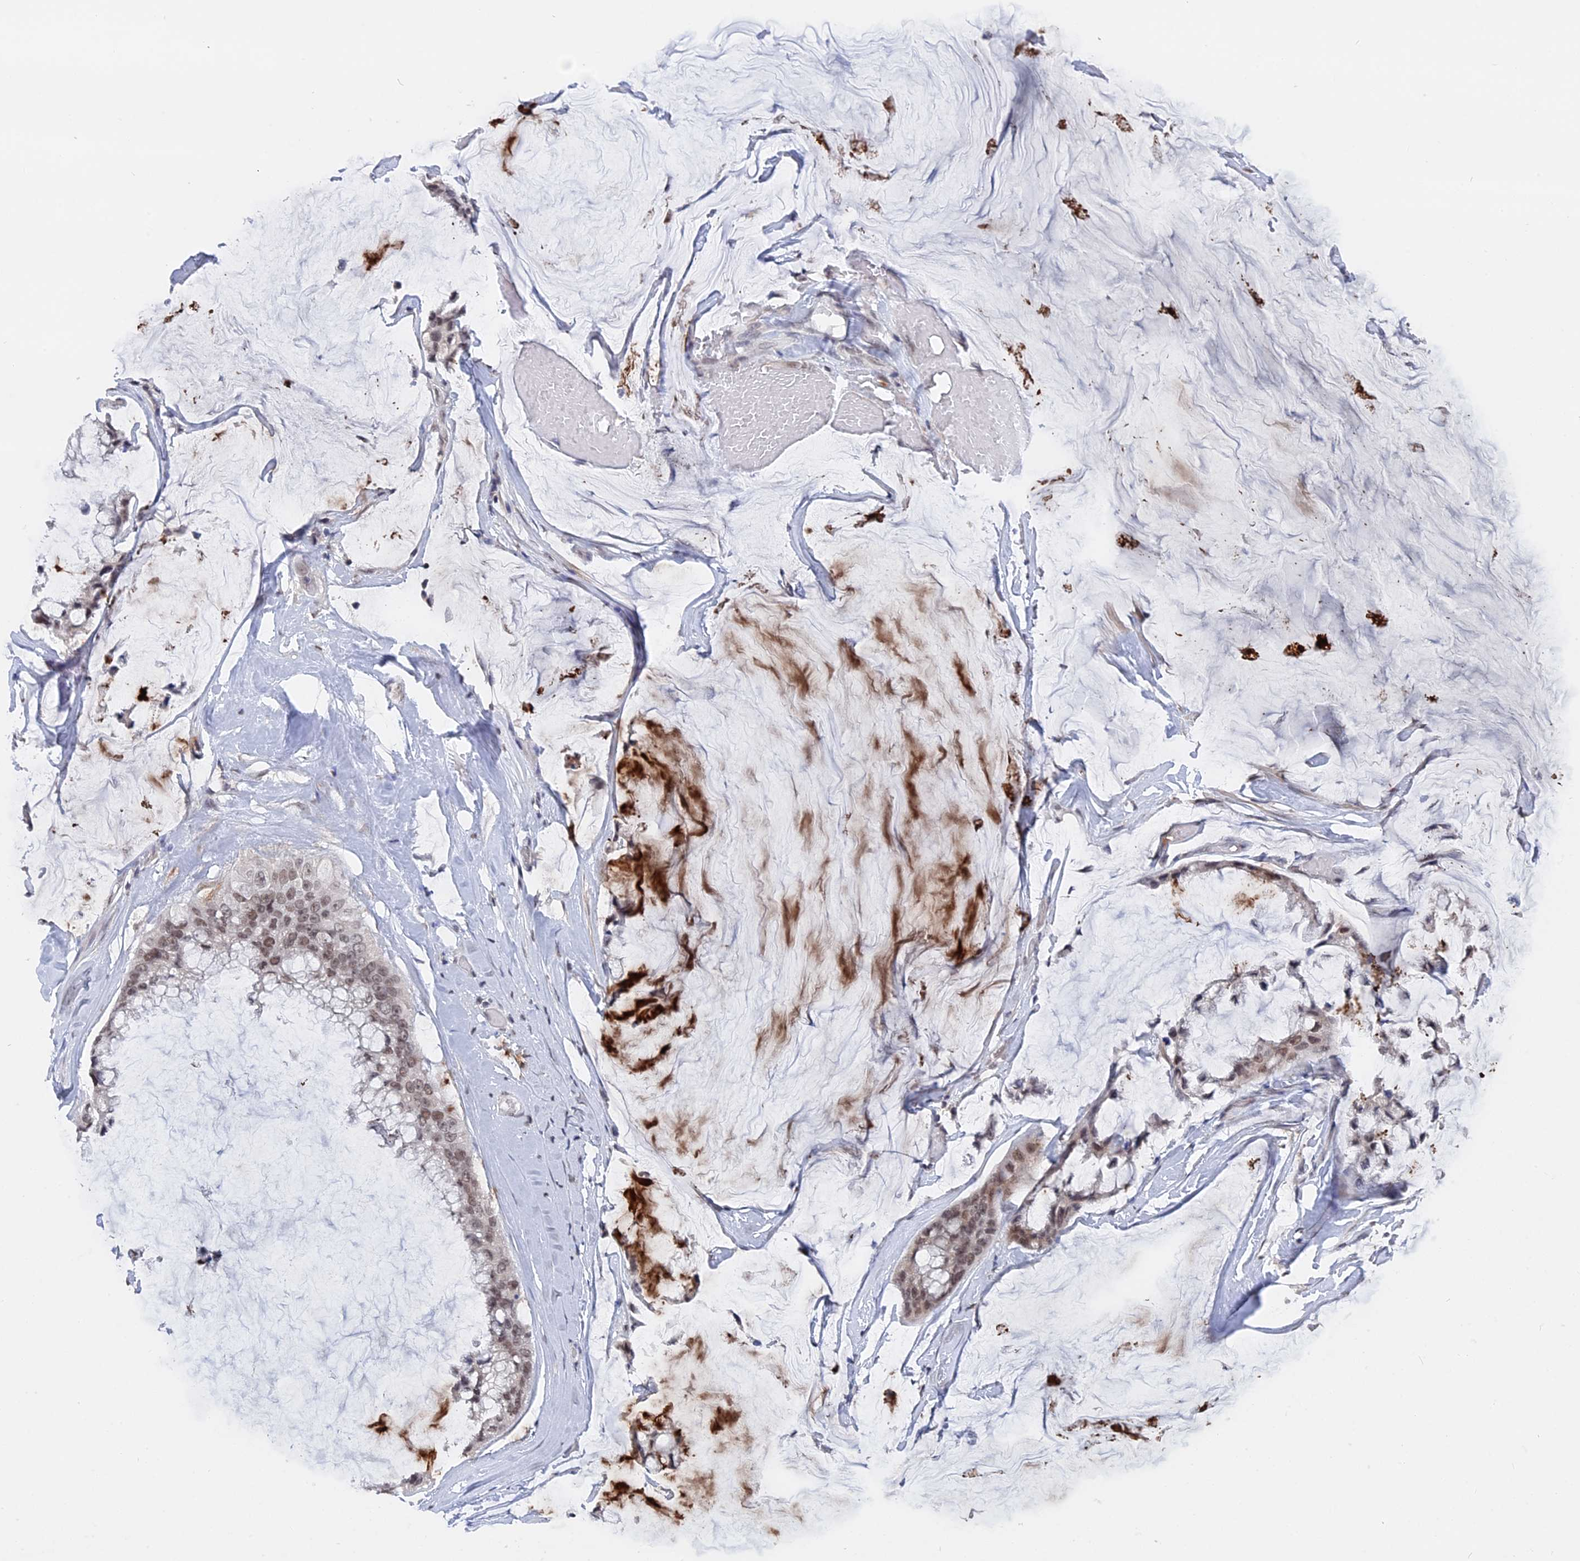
{"staining": {"intensity": "weak", "quantity": ">75%", "location": "nuclear"}, "tissue": "ovarian cancer", "cell_type": "Tumor cells", "image_type": "cancer", "snomed": [{"axis": "morphology", "description": "Cystadenocarcinoma, mucinous, NOS"}, {"axis": "topography", "description": "Ovary"}], "caption": "This is a micrograph of IHC staining of mucinous cystadenocarcinoma (ovarian), which shows weak staining in the nuclear of tumor cells.", "gene": "BRD2", "patient": {"sex": "female", "age": 39}}